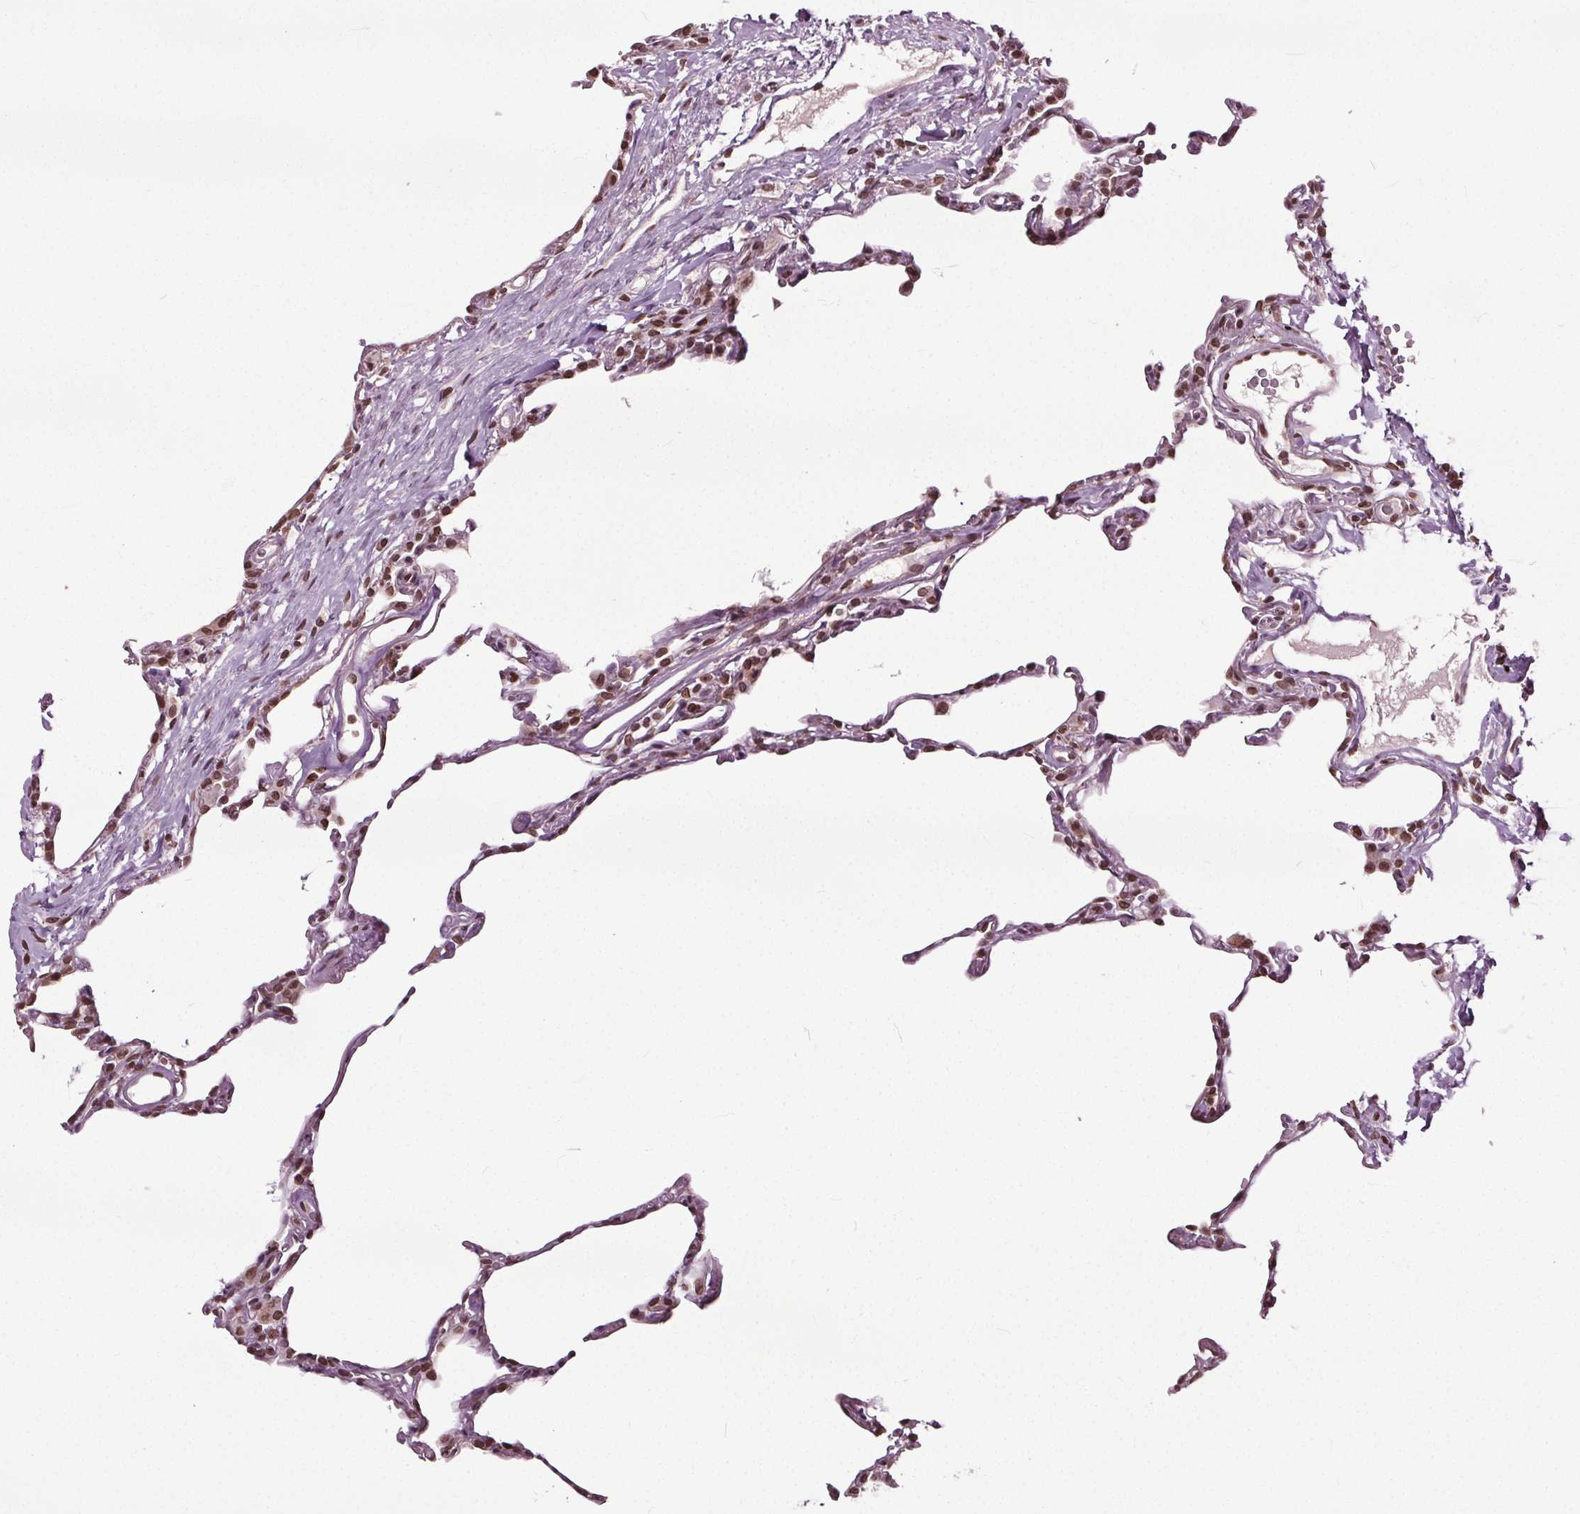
{"staining": {"intensity": "moderate", "quantity": "25%-75%", "location": "nuclear"}, "tissue": "lung", "cell_type": "Alveolar cells", "image_type": "normal", "snomed": [{"axis": "morphology", "description": "Normal tissue, NOS"}, {"axis": "topography", "description": "Lung"}], "caption": "Protein analysis of unremarkable lung displays moderate nuclear expression in approximately 25%-75% of alveolar cells.", "gene": "TTC39C", "patient": {"sex": "female", "age": 57}}